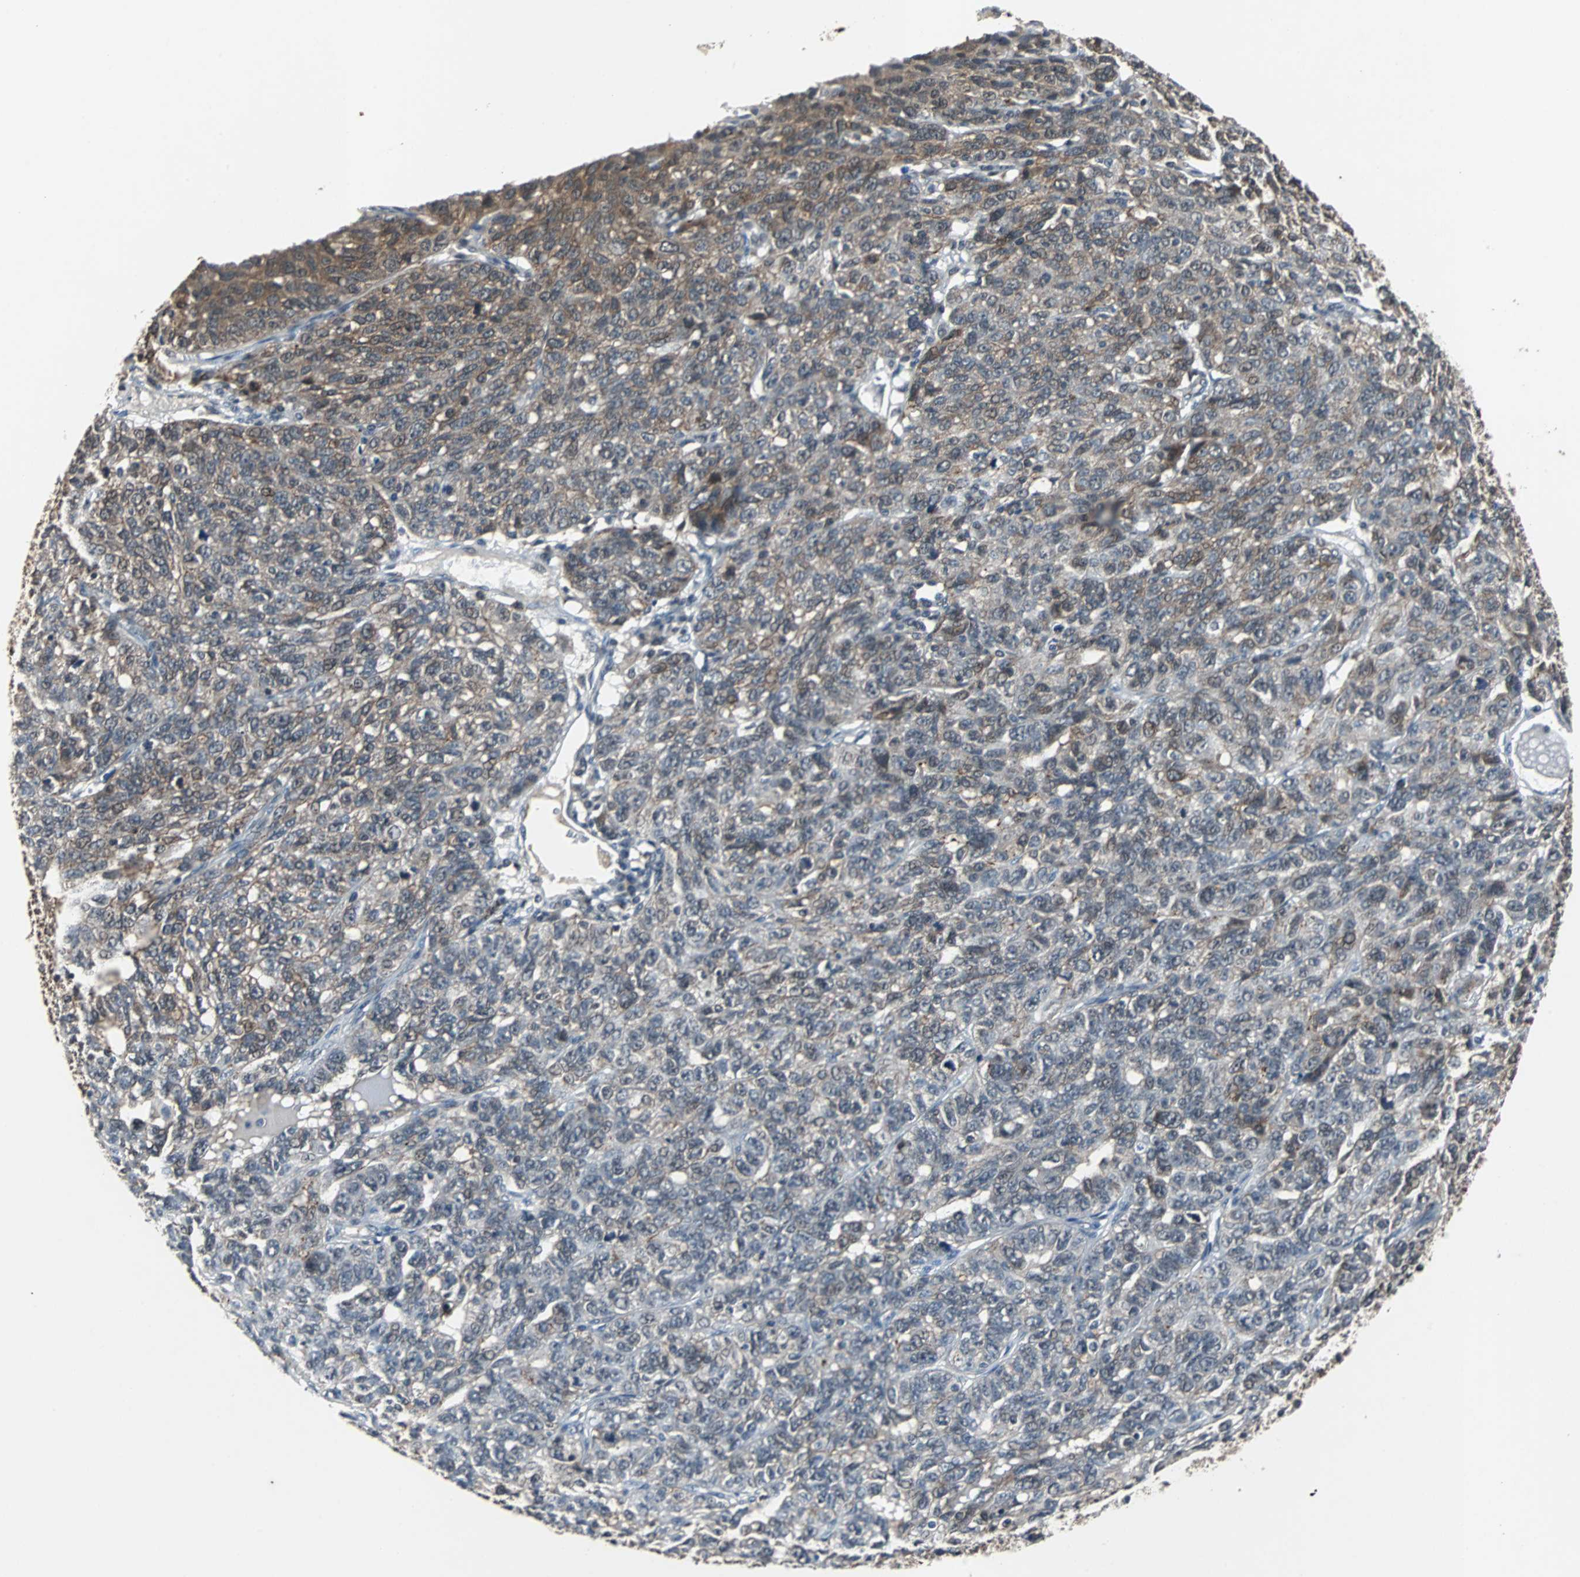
{"staining": {"intensity": "weak", "quantity": ">75%", "location": "cytoplasmic/membranous"}, "tissue": "ovarian cancer", "cell_type": "Tumor cells", "image_type": "cancer", "snomed": [{"axis": "morphology", "description": "Cystadenocarcinoma, serous, NOS"}, {"axis": "topography", "description": "Ovary"}], "caption": "Protein analysis of ovarian serous cystadenocarcinoma tissue reveals weak cytoplasmic/membranous expression in about >75% of tumor cells. (DAB (3,3'-diaminobenzidine) IHC, brown staining for protein, blue staining for nuclei).", "gene": "LSR", "patient": {"sex": "female", "age": 71}}